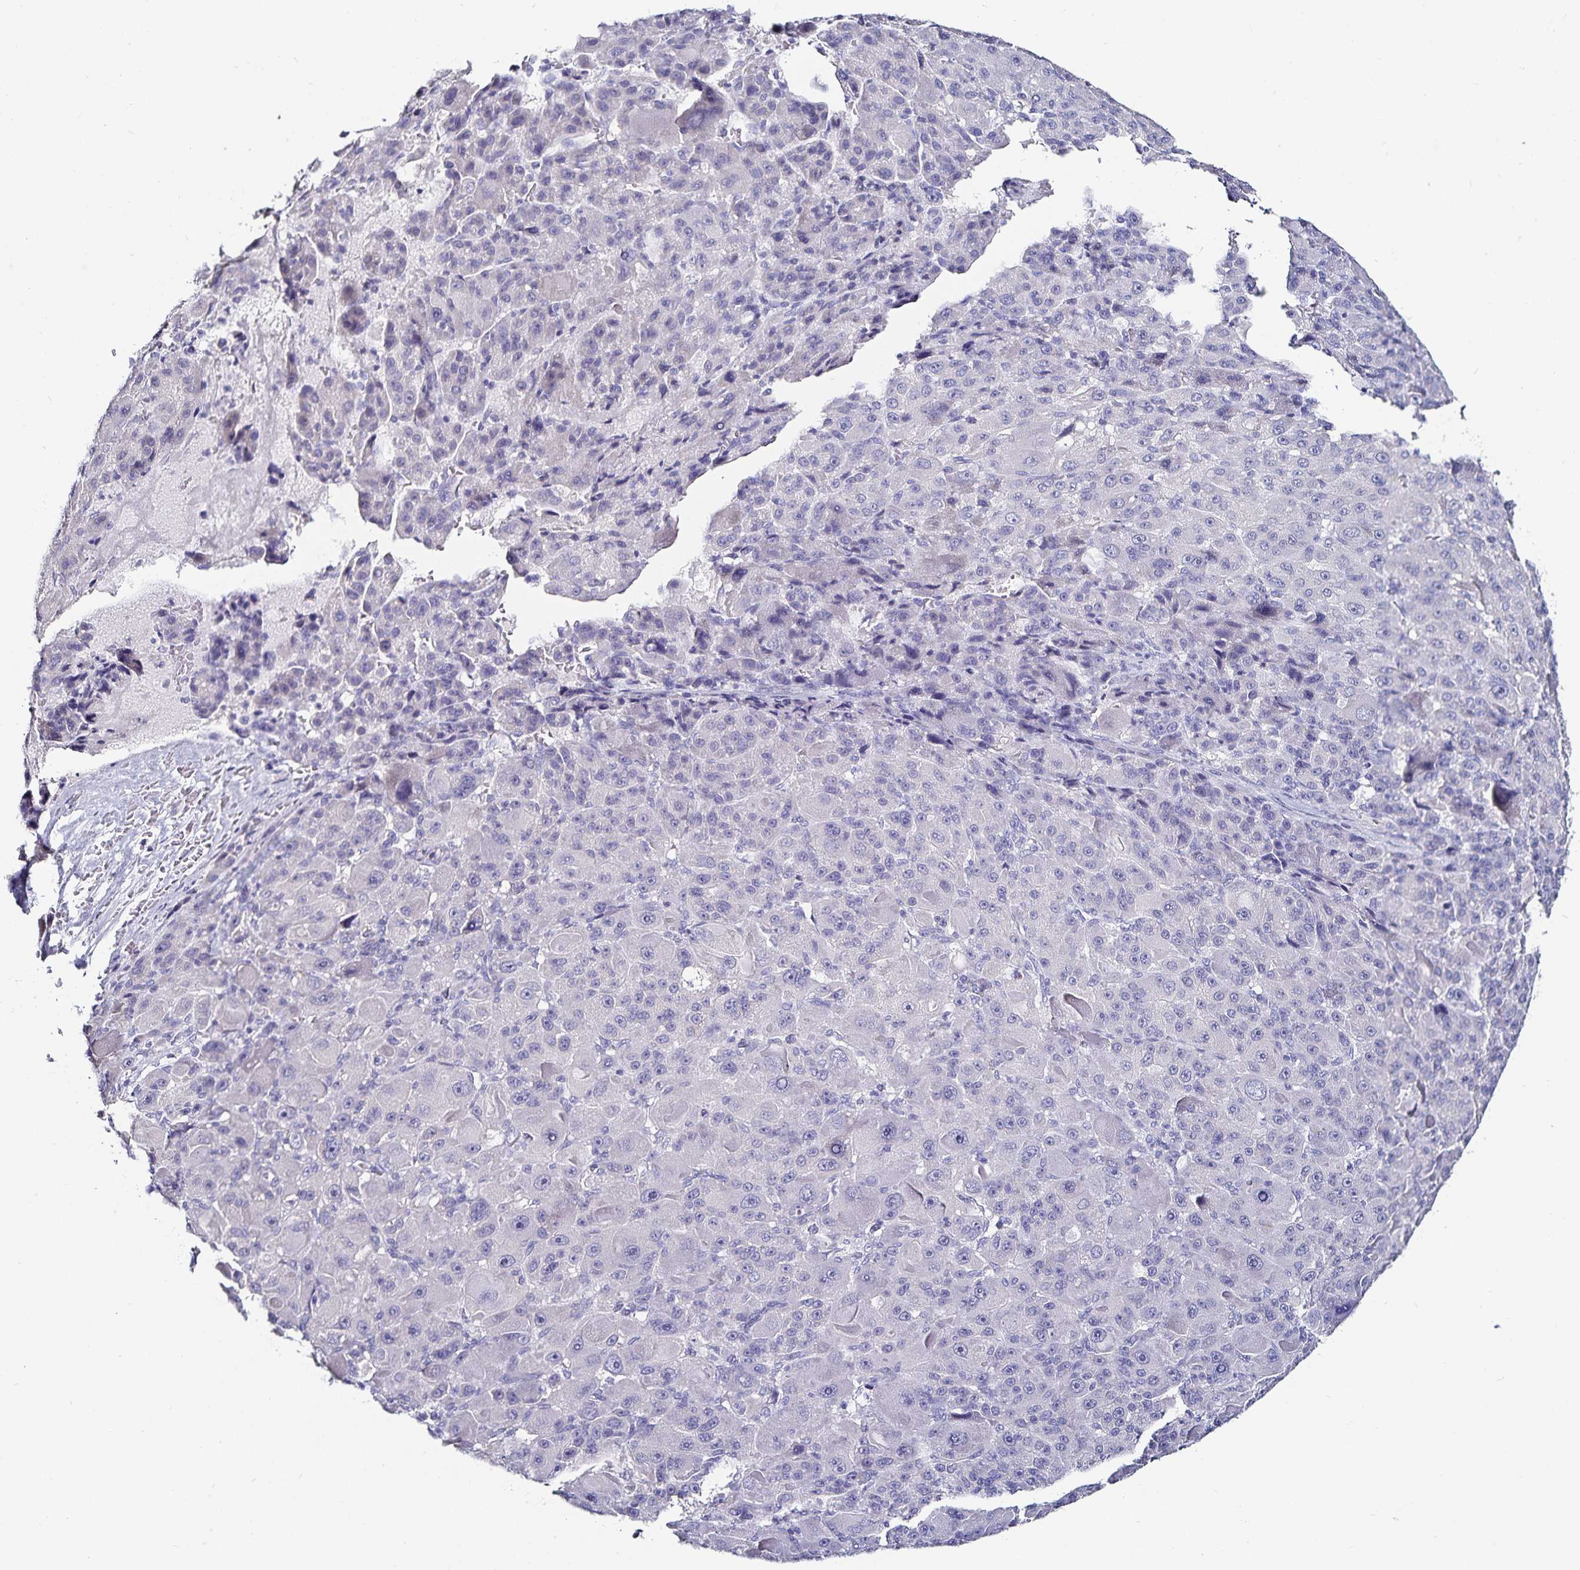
{"staining": {"intensity": "negative", "quantity": "none", "location": "none"}, "tissue": "liver cancer", "cell_type": "Tumor cells", "image_type": "cancer", "snomed": [{"axis": "morphology", "description": "Carcinoma, Hepatocellular, NOS"}, {"axis": "topography", "description": "Liver"}], "caption": "The IHC histopathology image has no significant expression in tumor cells of hepatocellular carcinoma (liver) tissue.", "gene": "TSPAN7", "patient": {"sex": "male", "age": 76}}